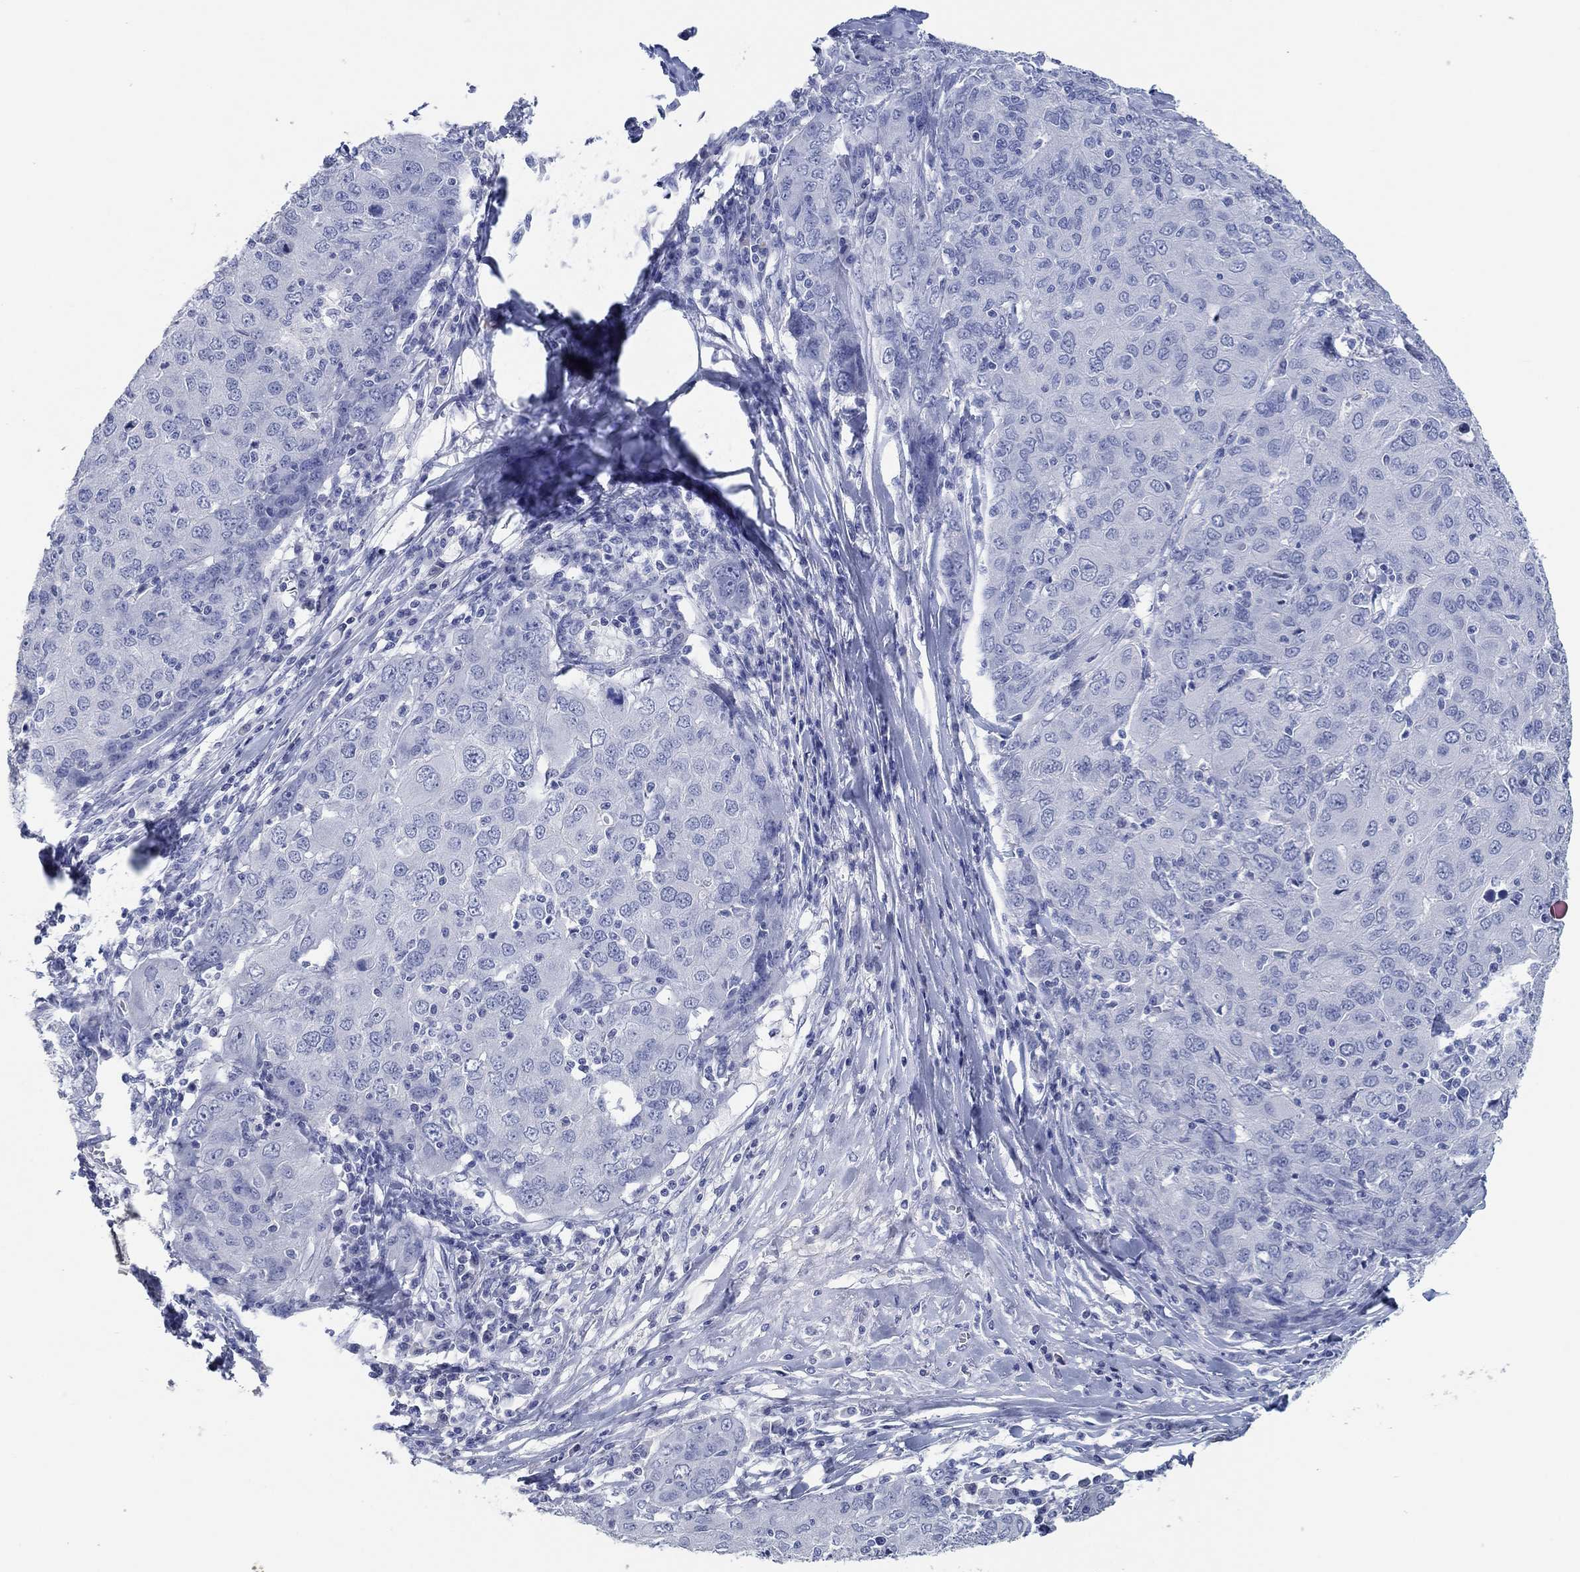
{"staining": {"intensity": "negative", "quantity": "none", "location": "none"}, "tissue": "ovarian cancer", "cell_type": "Tumor cells", "image_type": "cancer", "snomed": [{"axis": "morphology", "description": "Carcinoma, endometroid"}, {"axis": "topography", "description": "Ovary"}], "caption": "Immunohistochemistry (IHC) of human ovarian cancer shows no expression in tumor cells.", "gene": "POU5F1", "patient": {"sex": "female", "age": 50}}